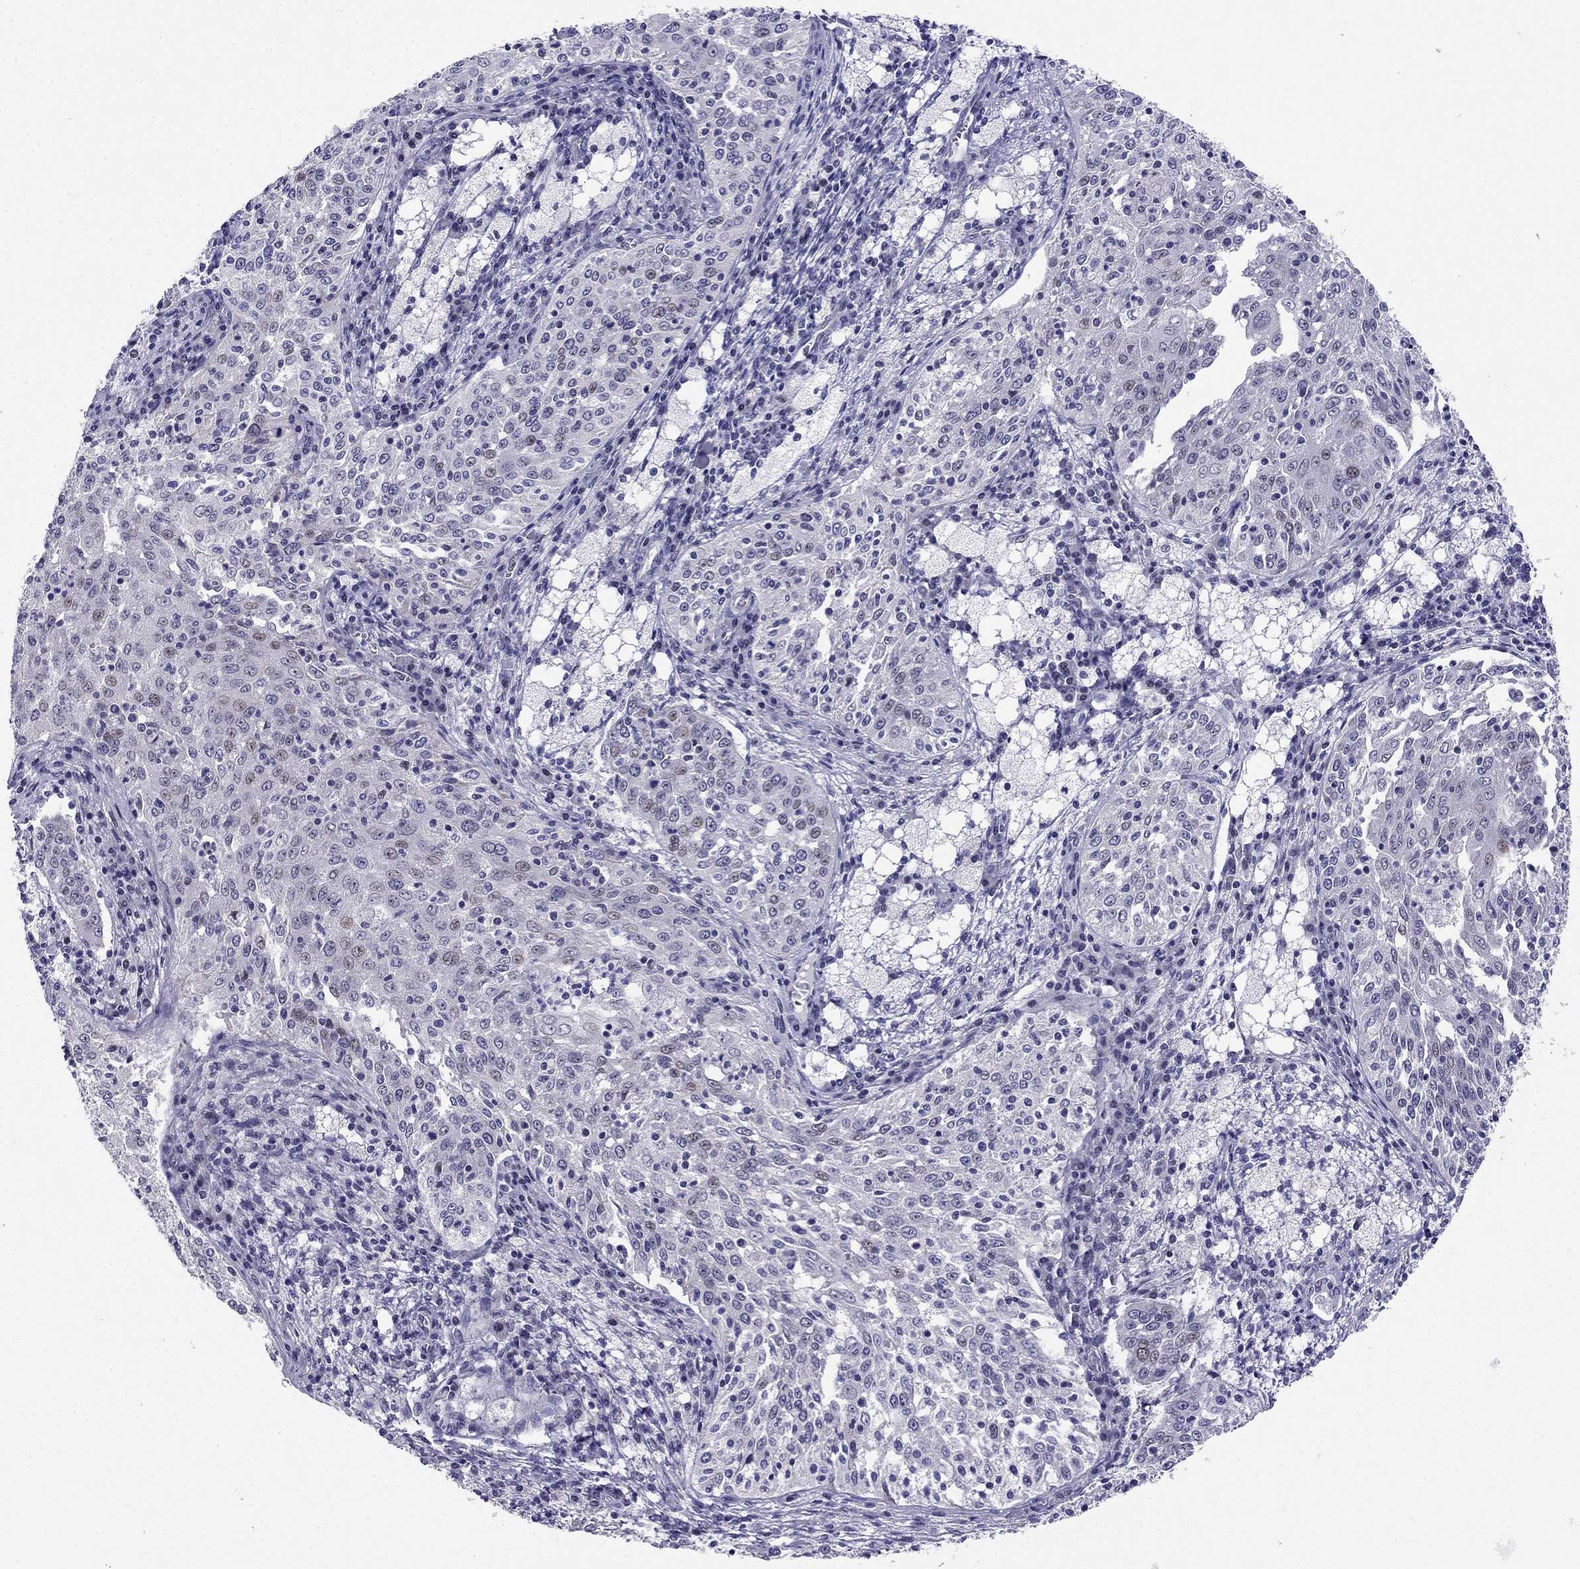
{"staining": {"intensity": "negative", "quantity": "none", "location": "none"}, "tissue": "cervical cancer", "cell_type": "Tumor cells", "image_type": "cancer", "snomed": [{"axis": "morphology", "description": "Squamous cell carcinoma, NOS"}, {"axis": "topography", "description": "Cervix"}], "caption": "Immunohistochemical staining of cervical cancer (squamous cell carcinoma) demonstrates no significant expression in tumor cells.", "gene": "BAG5", "patient": {"sex": "female", "age": 41}}